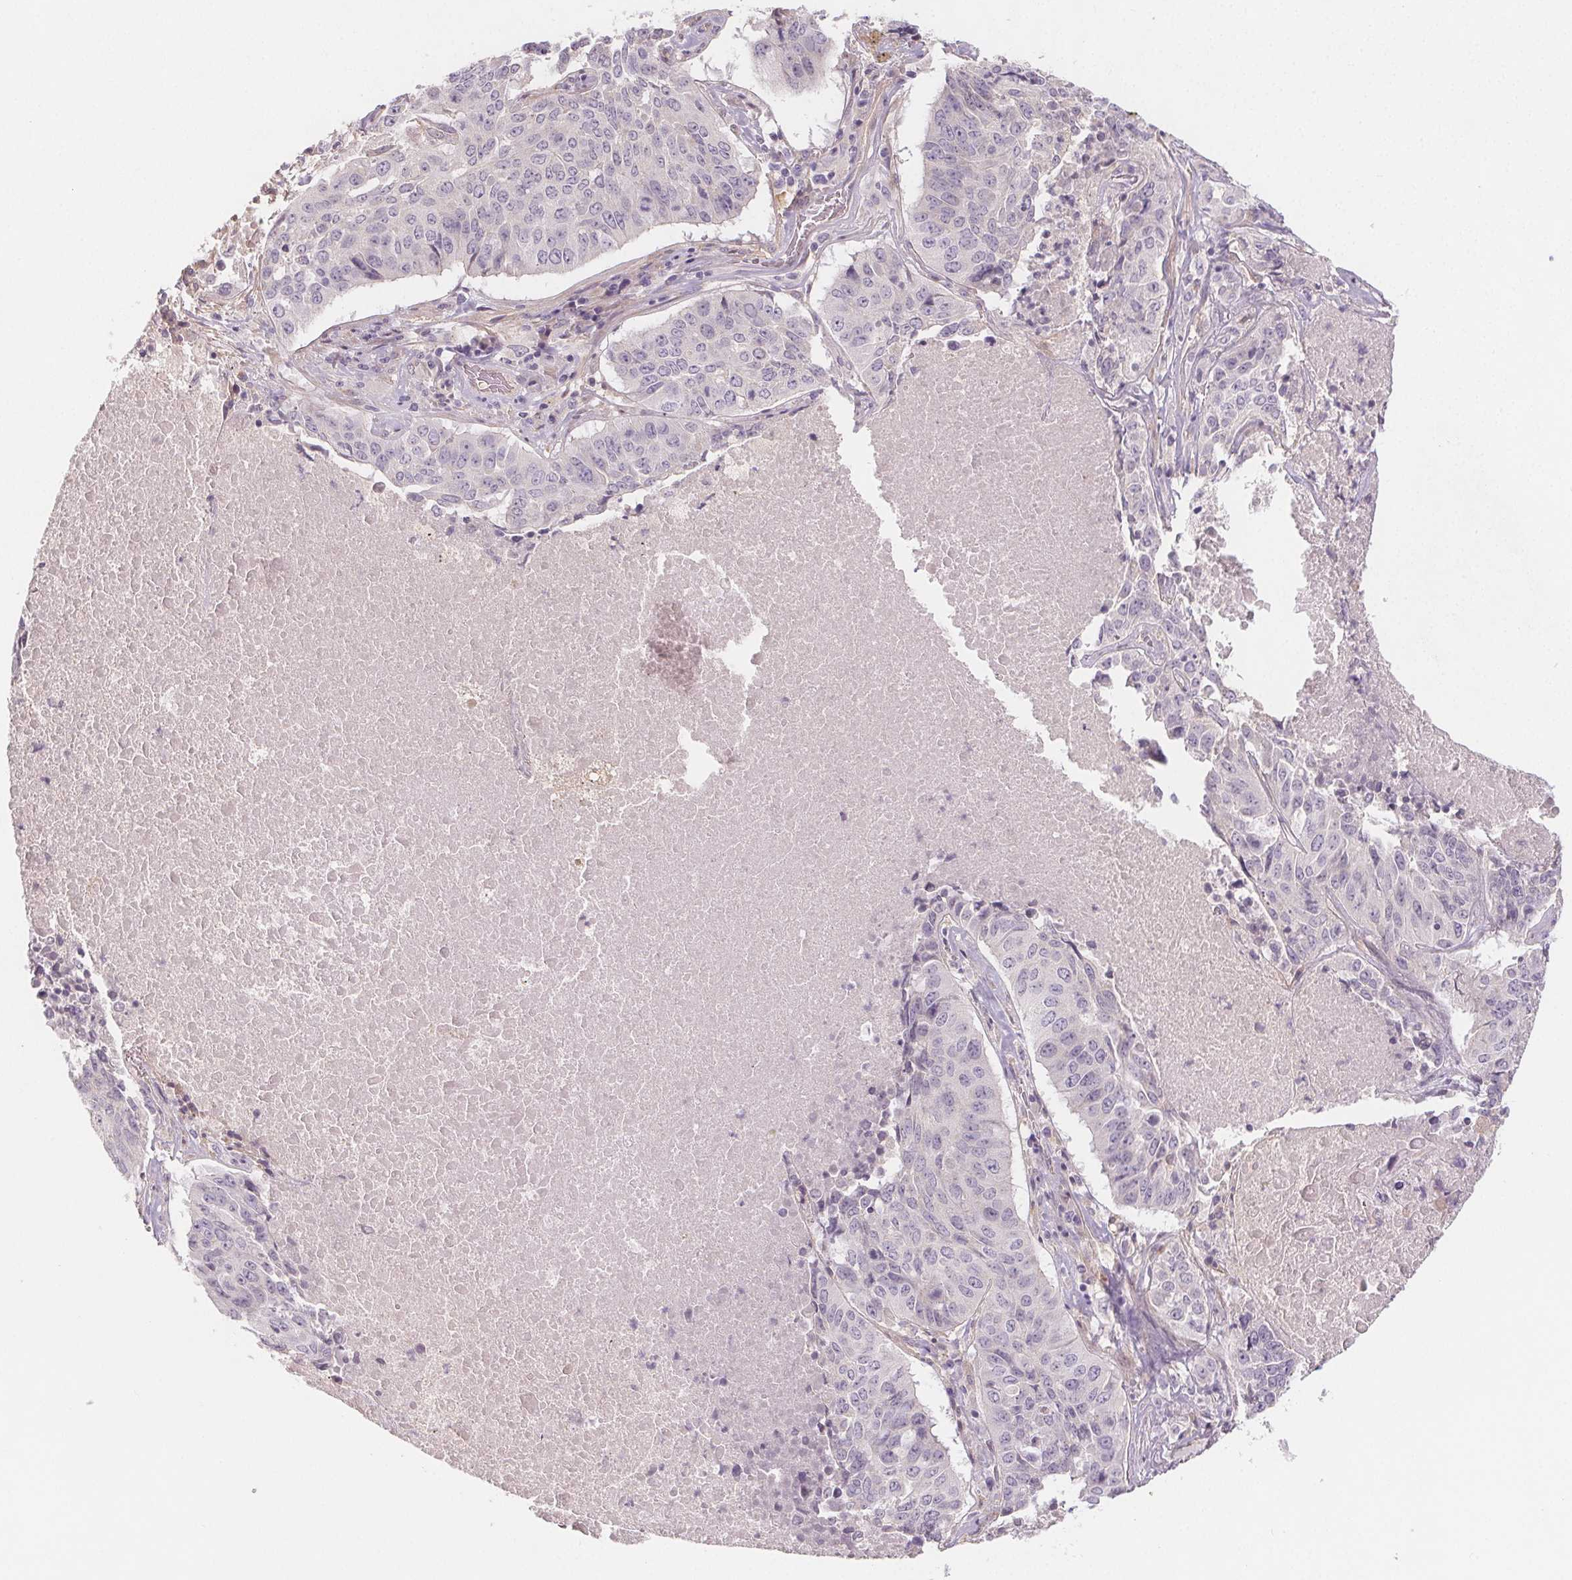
{"staining": {"intensity": "negative", "quantity": "none", "location": "none"}, "tissue": "lung cancer", "cell_type": "Tumor cells", "image_type": "cancer", "snomed": [{"axis": "morphology", "description": "Normal tissue, NOS"}, {"axis": "morphology", "description": "Squamous cell carcinoma, NOS"}, {"axis": "topography", "description": "Bronchus"}, {"axis": "topography", "description": "Lung"}], "caption": "A high-resolution image shows IHC staining of lung cancer (squamous cell carcinoma), which shows no significant expression in tumor cells.", "gene": "VNN1", "patient": {"sex": "male", "age": 64}}